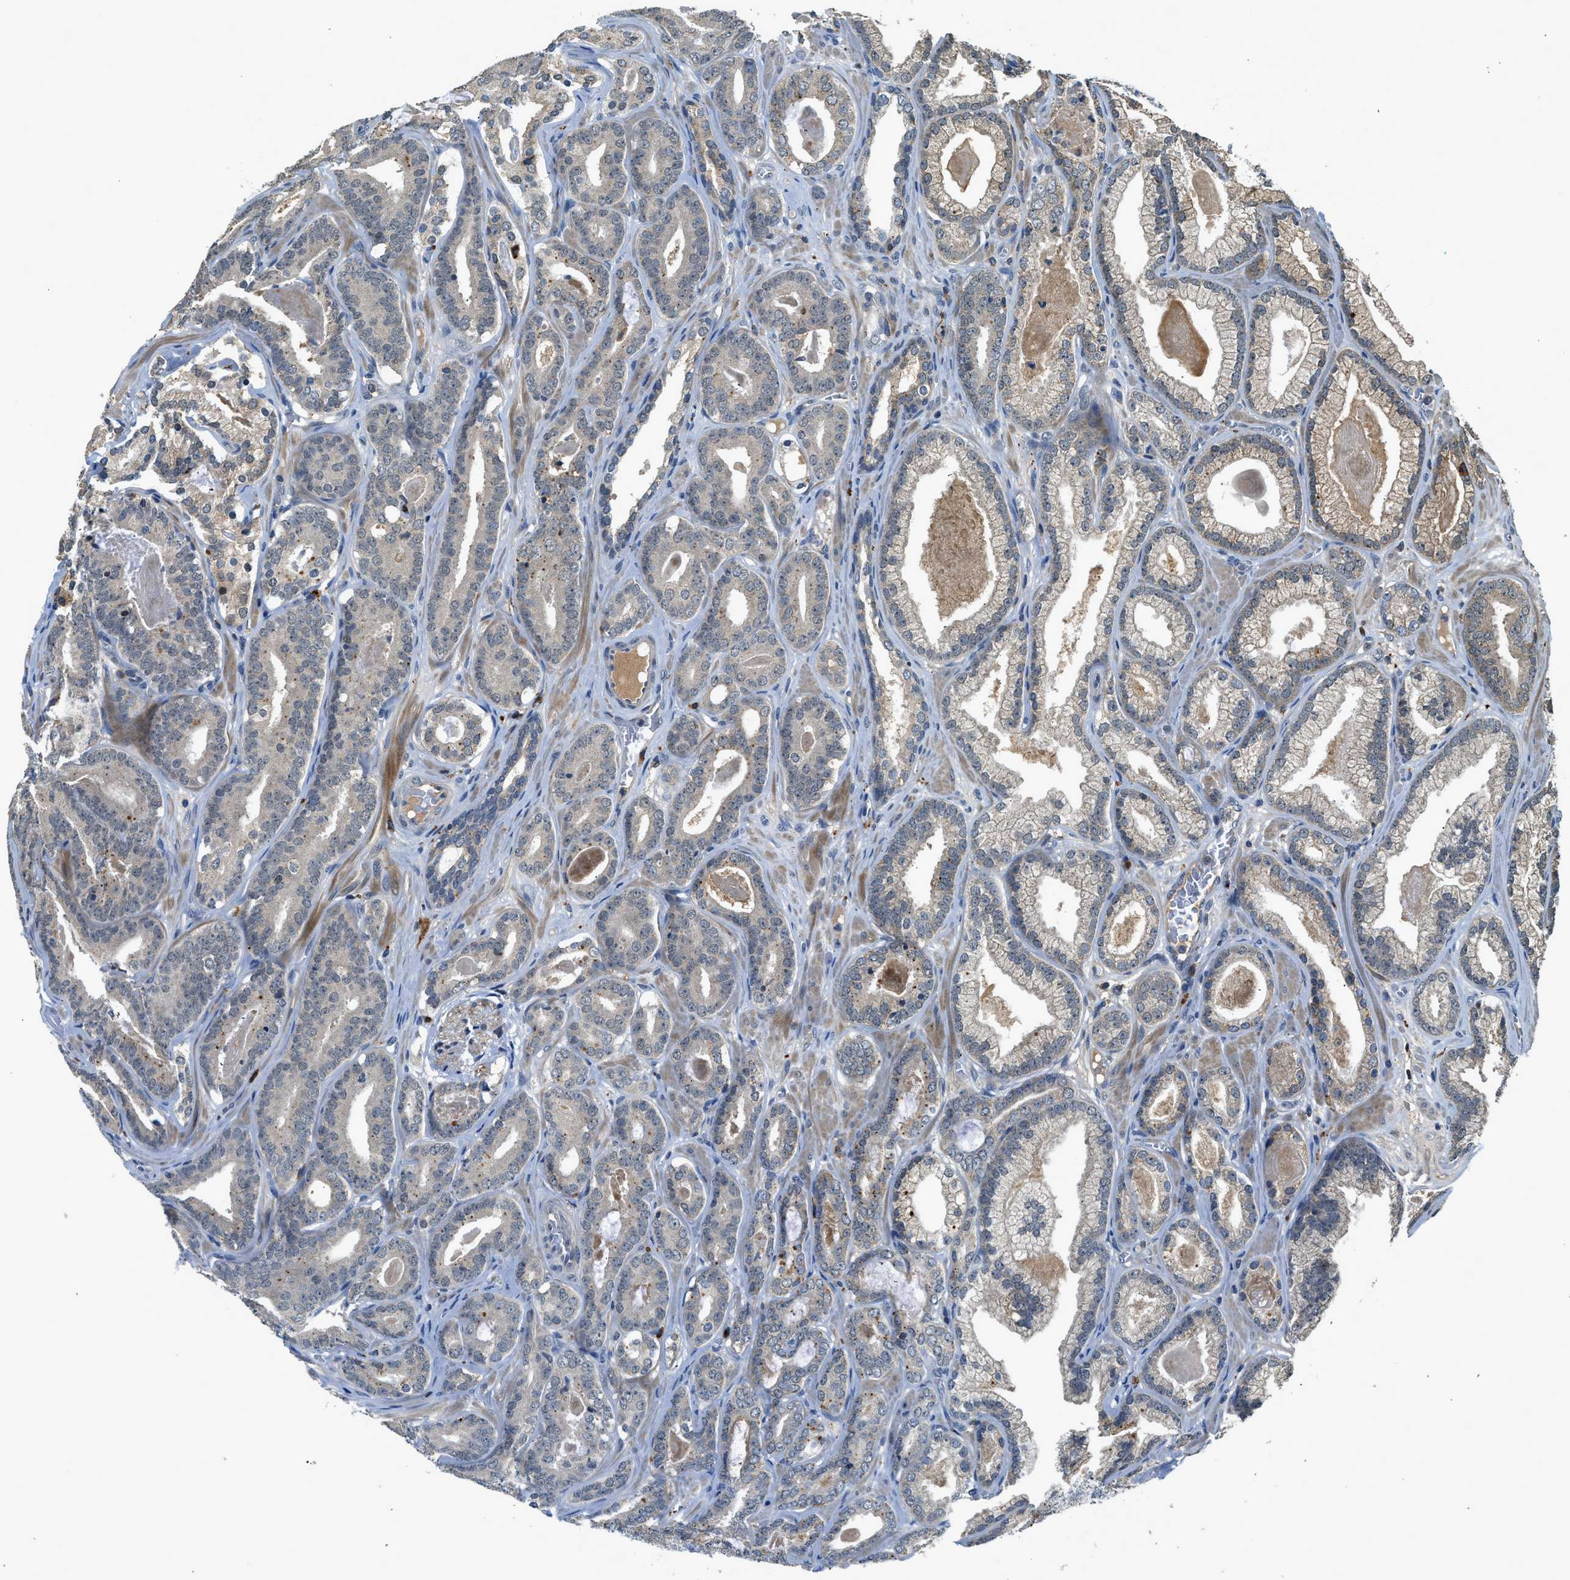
{"staining": {"intensity": "negative", "quantity": "none", "location": "none"}, "tissue": "prostate cancer", "cell_type": "Tumor cells", "image_type": "cancer", "snomed": [{"axis": "morphology", "description": "Adenocarcinoma, High grade"}, {"axis": "topography", "description": "Prostate"}], "caption": "Prostate cancer was stained to show a protein in brown. There is no significant staining in tumor cells.", "gene": "SLC15A4", "patient": {"sex": "male", "age": 60}}